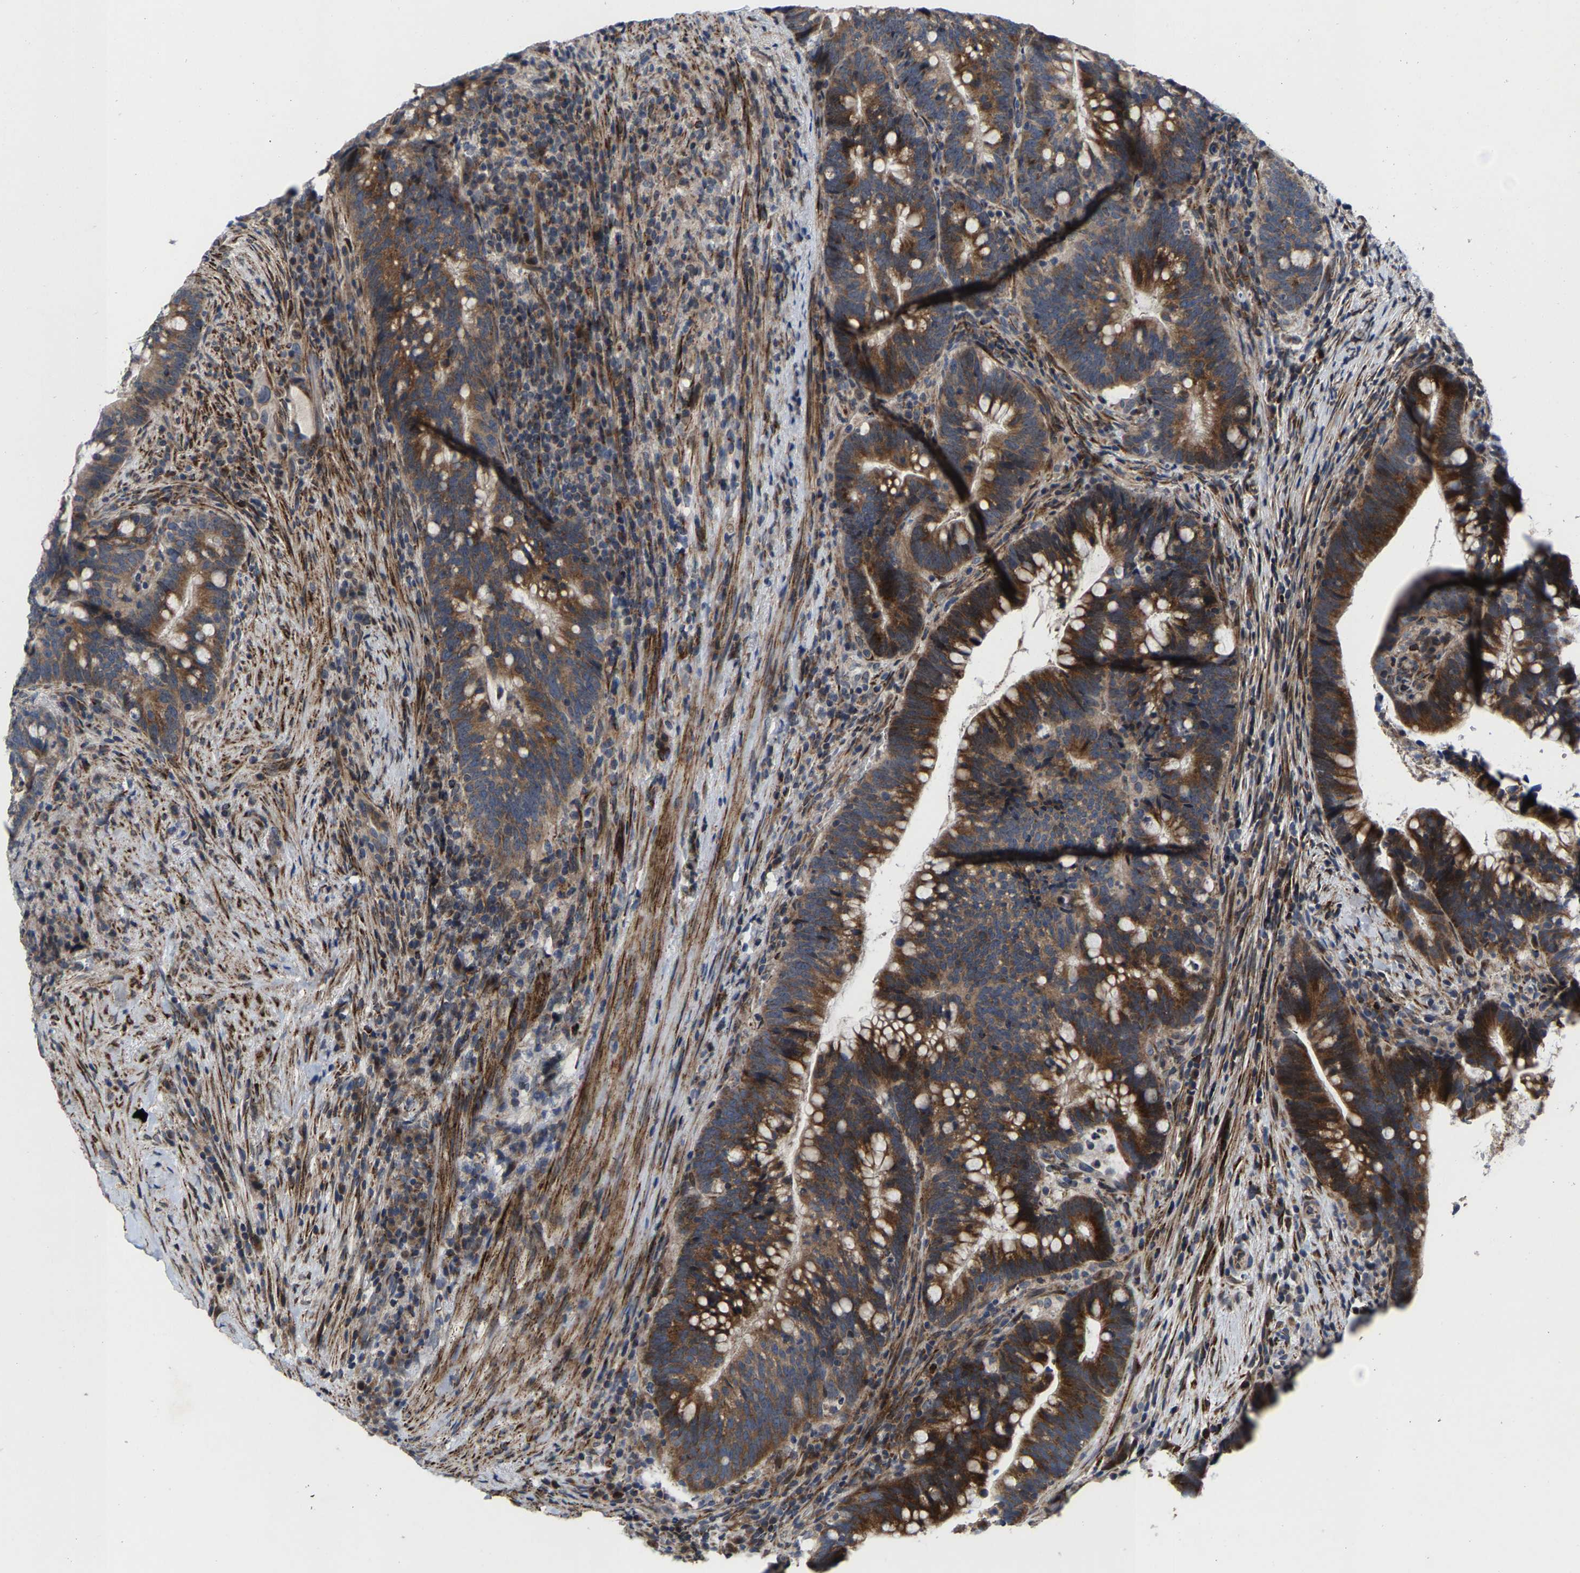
{"staining": {"intensity": "strong", "quantity": ">75%", "location": "cytoplasmic/membranous"}, "tissue": "colorectal cancer", "cell_type": "Tumor cells", "image_type": "cancer", "snomed": [{"axis": "morphology", "description": "Adenocarcinoma, NOS"}, {"axis": "topography", "description": "Colon"}], "caption": "Human colorectal cancer (adenocarcinoma) stained with a protein marker displays strong staining in tumor cells.", "gene": "TDRKH", "patient": {"sex": "female", "age": 66}}